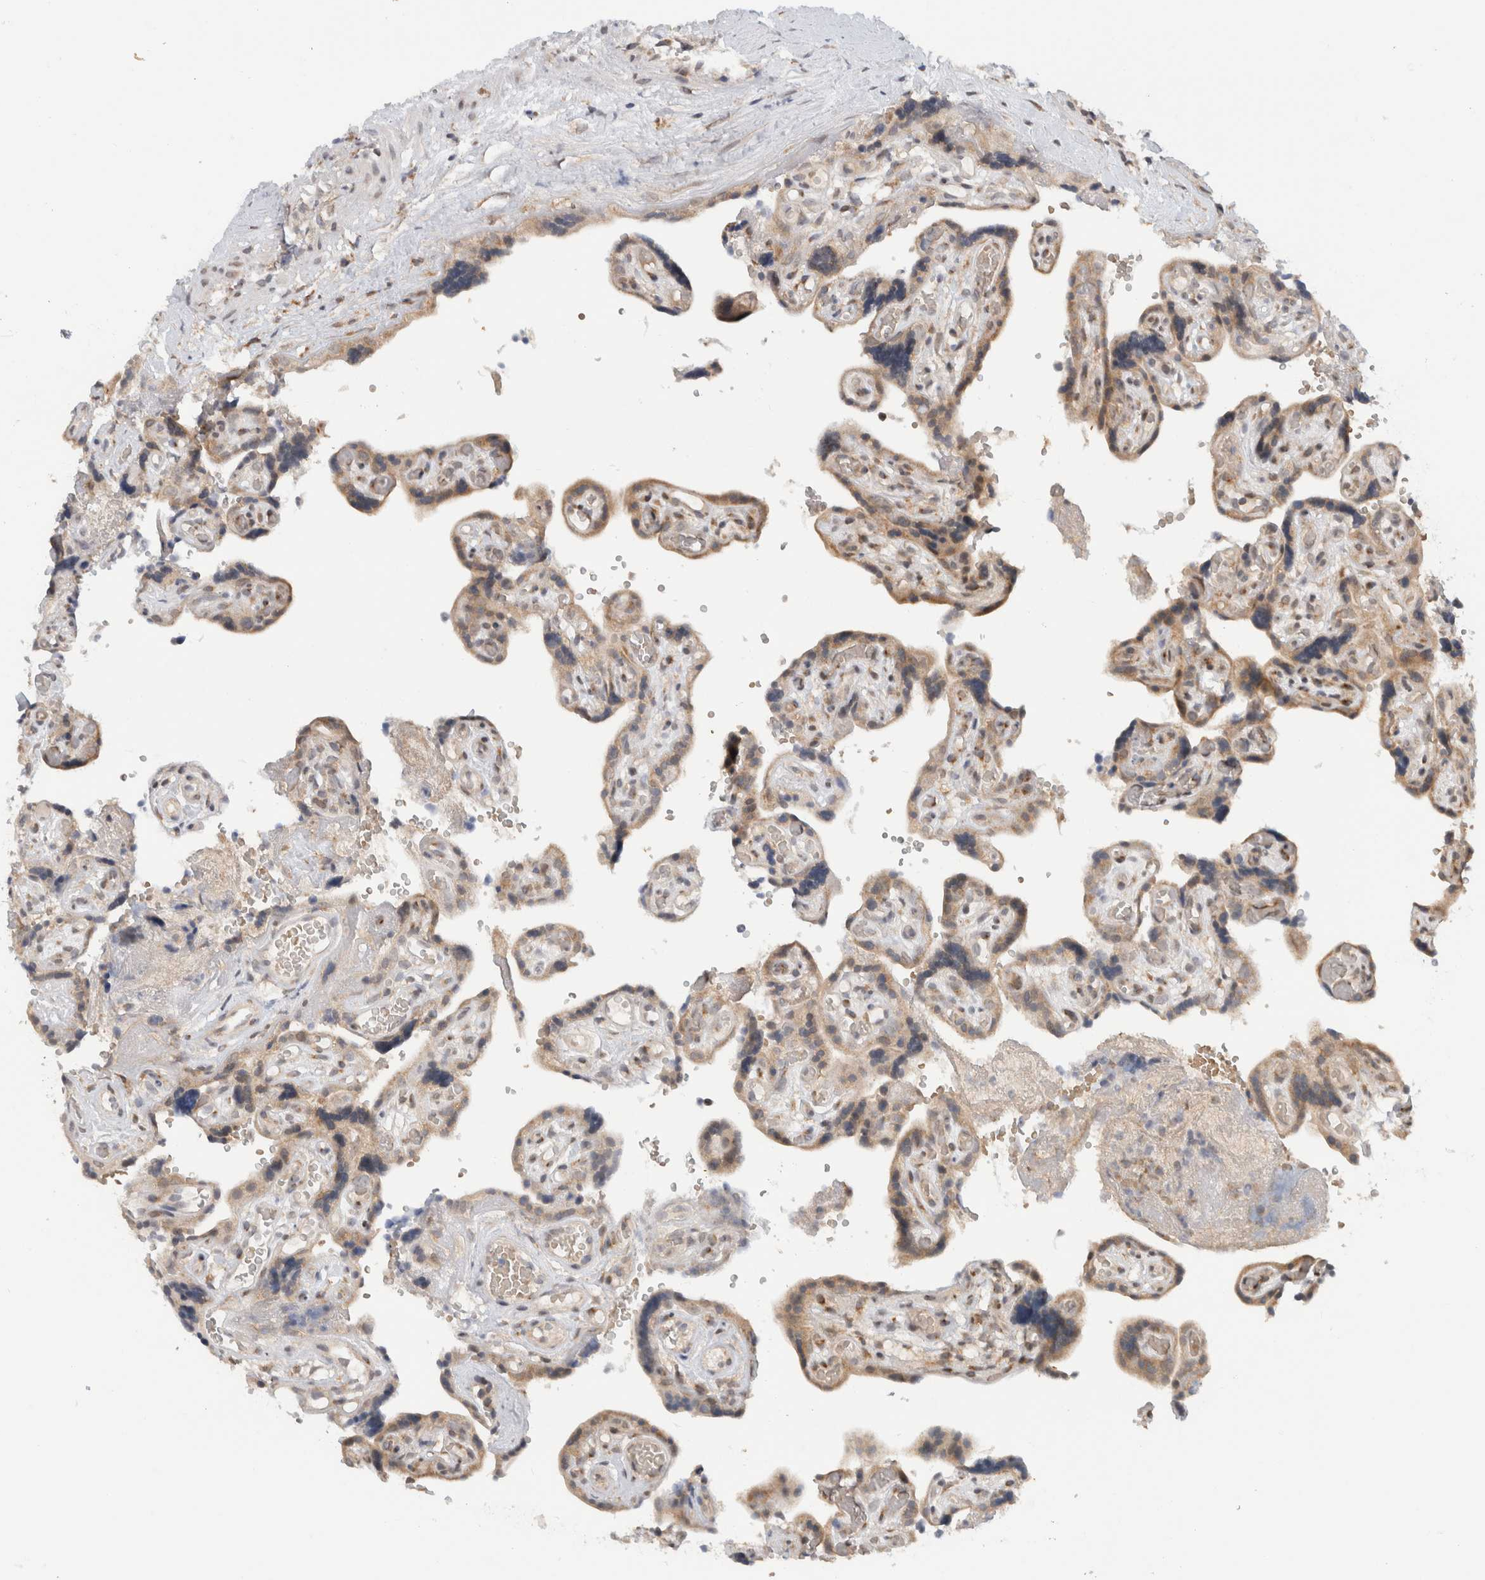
{"staining": {"intensity": "moderate", "quantity": ">75%", "location": "cytoplasmic/membranous"}, "tissue": "placenta", "cell_type": "Decidual cells", "image_type": "normal", "snomed": [{"axis": "morphology", "description": "Normal tissue, NOS"}, {"axis": "topography", "description": "Placenta"}], "caption": "Protein staining of benign placenta reveals moderate cytoplasmic/membranous staining in approximately >75% of decidual cells. Immunohistochemistry (ihc) stains the protein of interest in brown and the nuclei are stained blue.", "gene": "CMC2", "patient": {"sex": "female", "age": 30}}